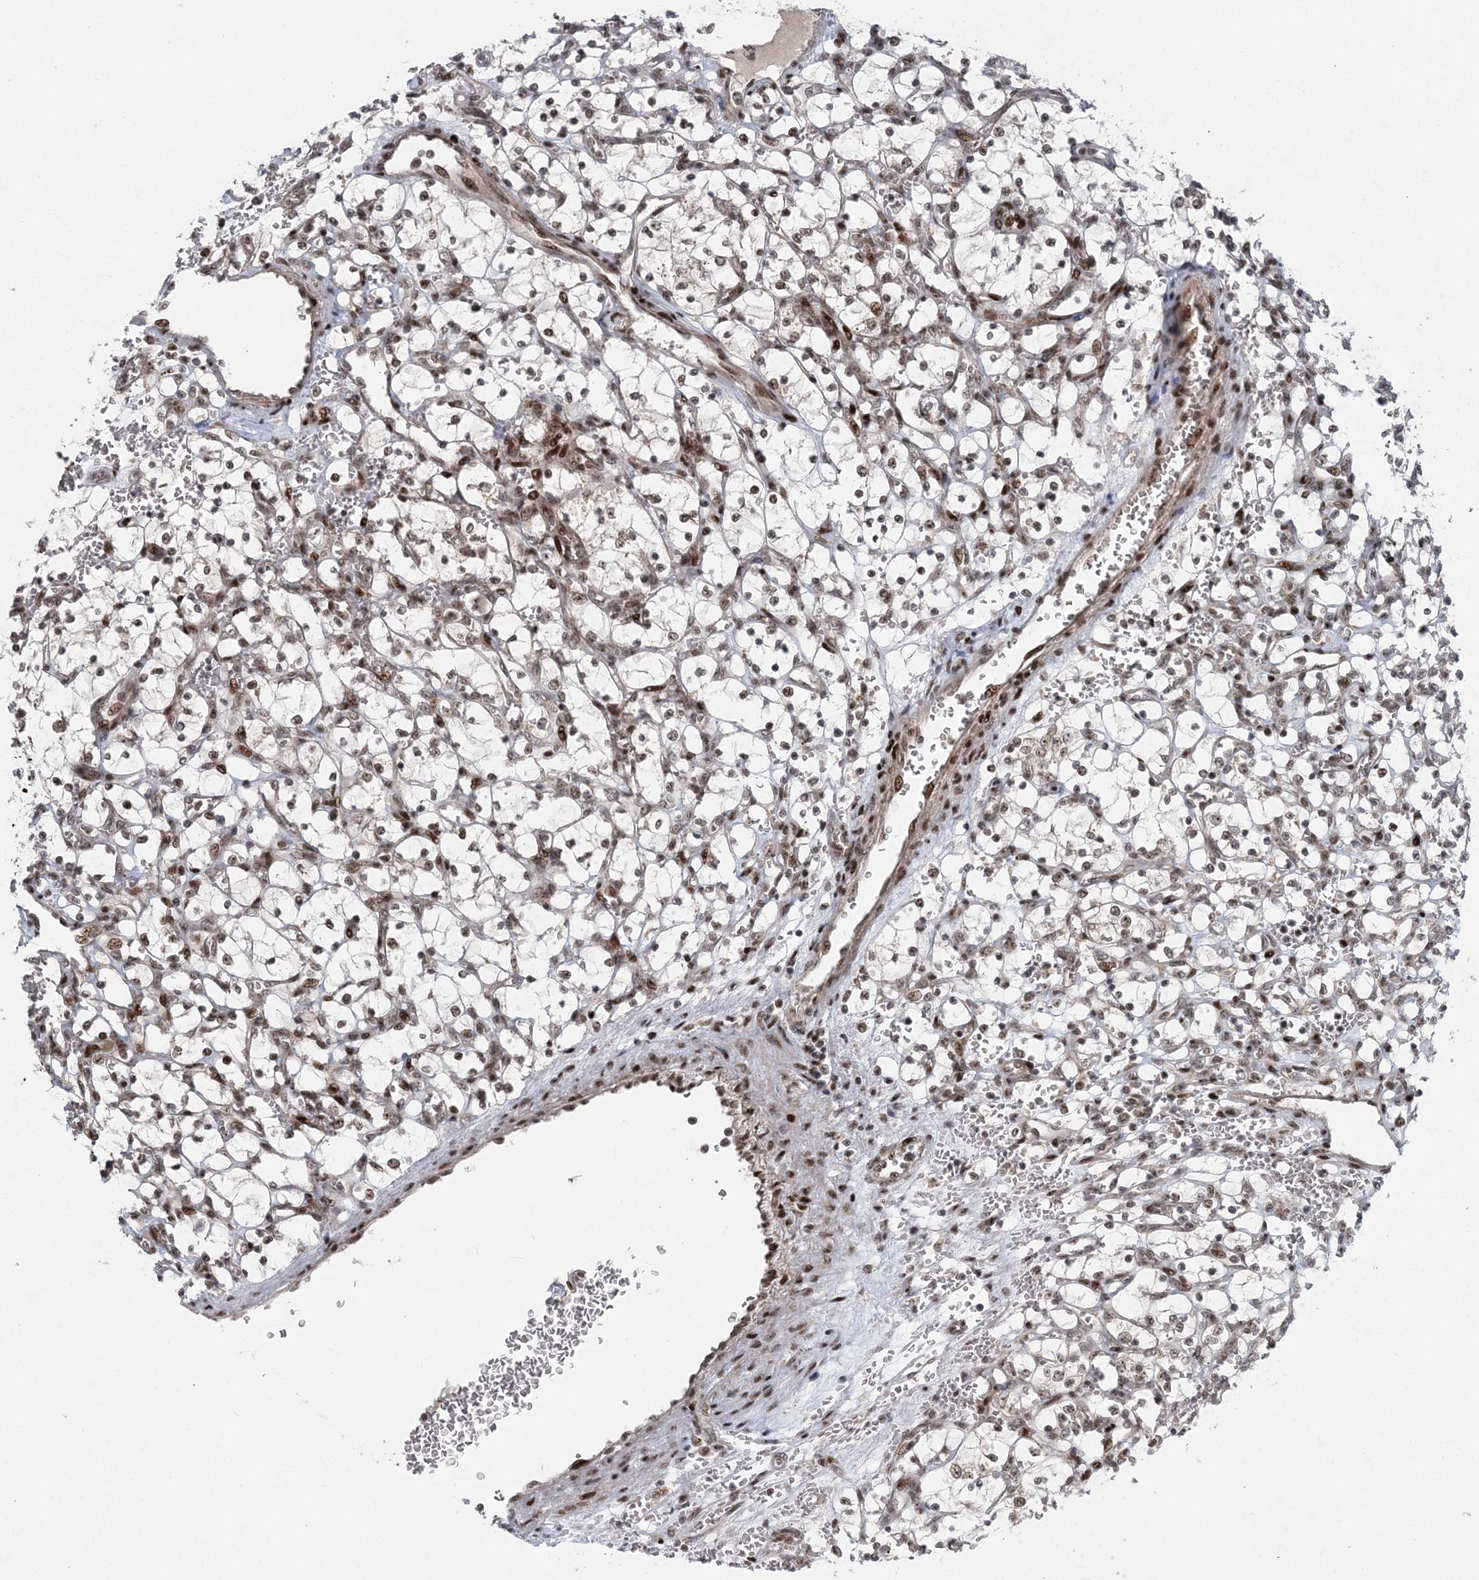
{"staining": {"intensity": "moderate", "quantity": ">75%", "location": "nuclear"}, "tissue": "renal cancer", "cell_type": "Tumor cells", "image_type": "cancer", "snomed": [{"axis": "morphology", "description": "Adenocarcinoma, NOS"}, {"axis": "topography", "description": "Kidney"}], "caption": "Protein staining exhibits moderate nuclear expression in about >75% of tumor cells in renal adenocarcinoma.", "gene": "CWC22", "patient": {"sex": "female", "age": 69}}